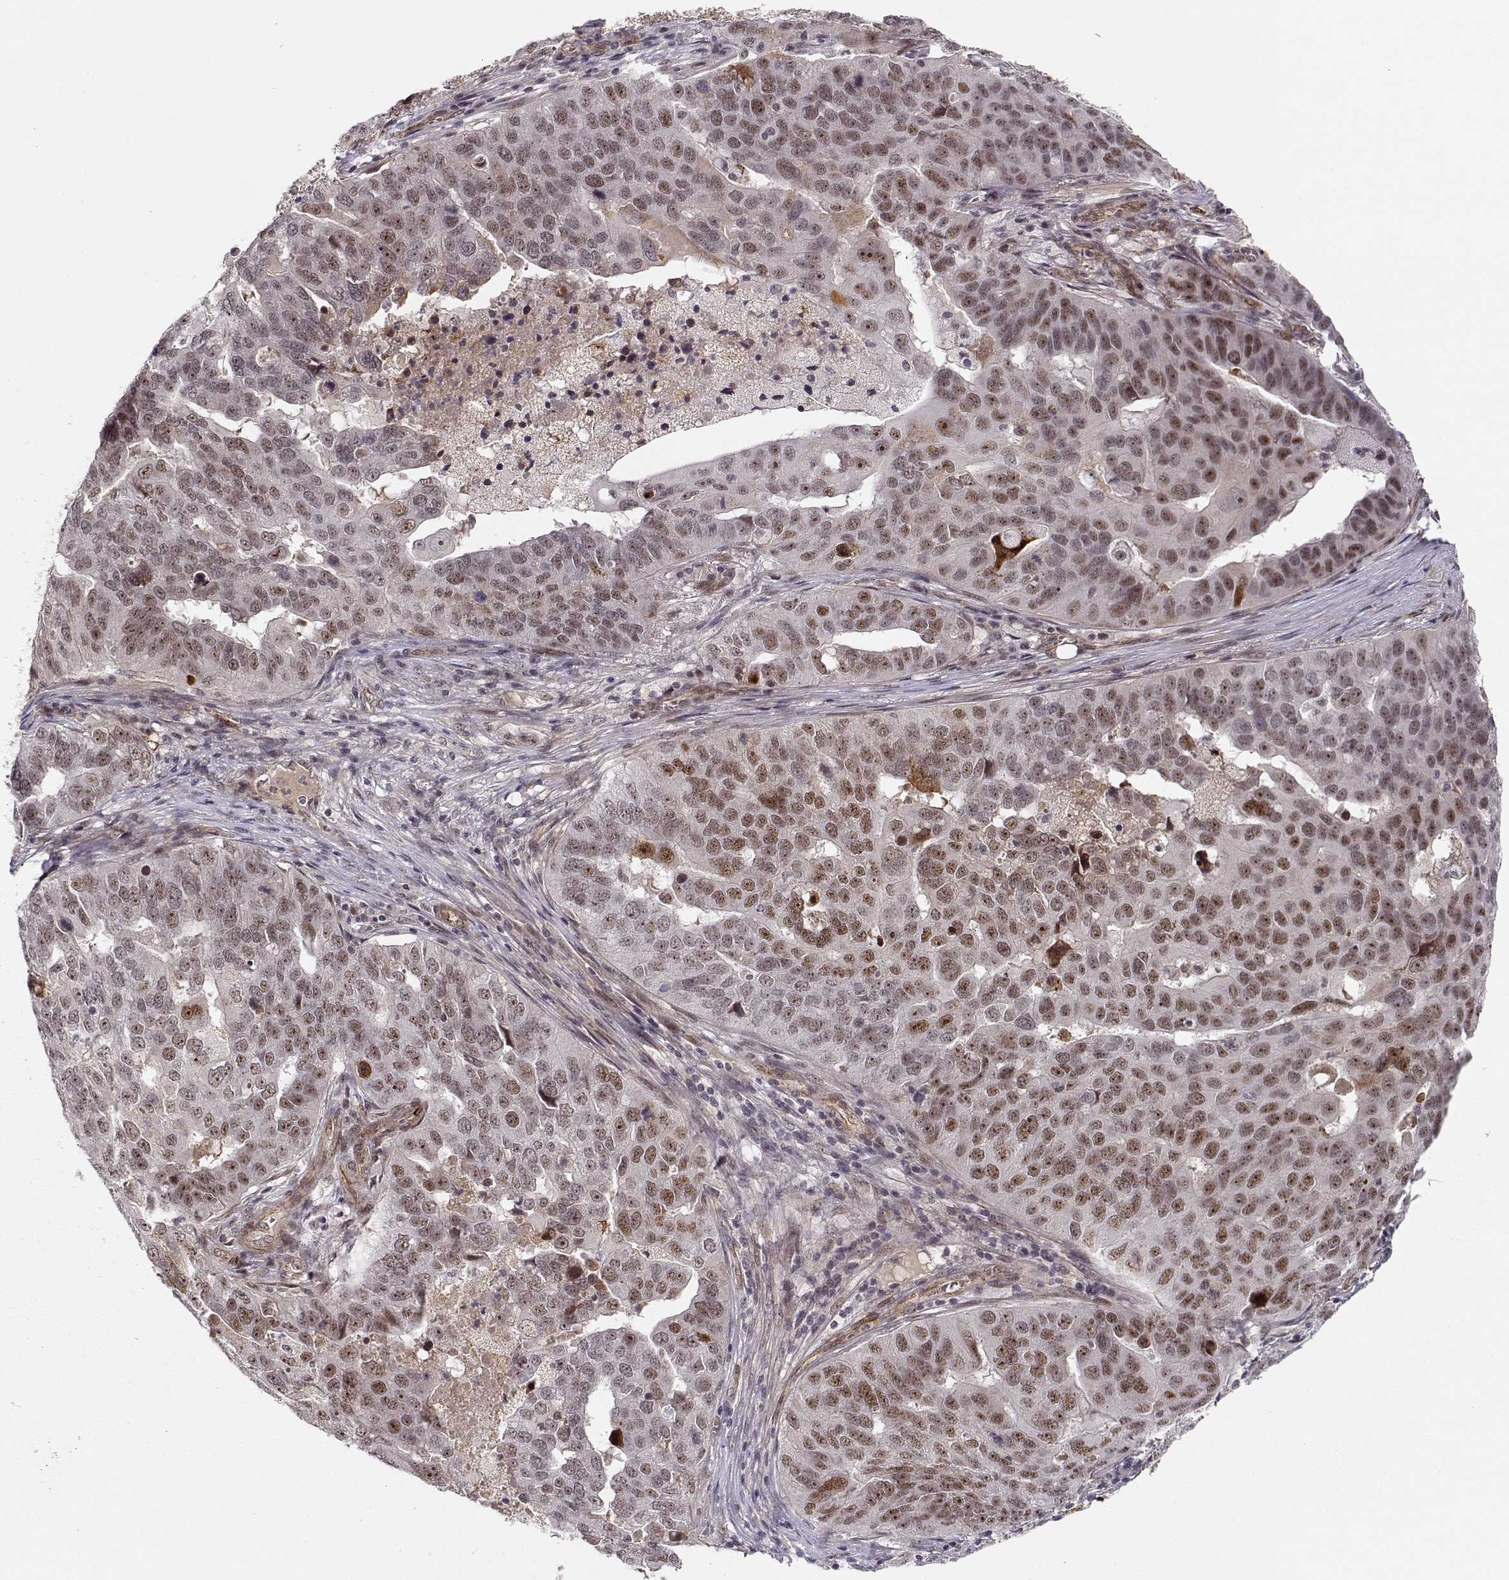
{"staining": {"intensity": "moderate", "quantity": "25%-75%", "location": "nuclear"}, "tissue": "ovarian cancer", "cell_type": "Tumor cells", "image_type": "cancer", "snomed": [{"axis": "morphology", "description": "Carcinoma, endometroid"}, {"axis": "topography", "description": "Soft tissue"}, {"axis": "topography", "description": "Ovary"}], "caption": "This image demonstrates ovarian endometroid carcinoma stained with IHC to label a protein in brown. The nuclear of tumor cells show moderate positivity for the protein. Nuclei are counter-stained blue.", "gene": "CIR1", "patient": {"sex": "female", "age": 52}}